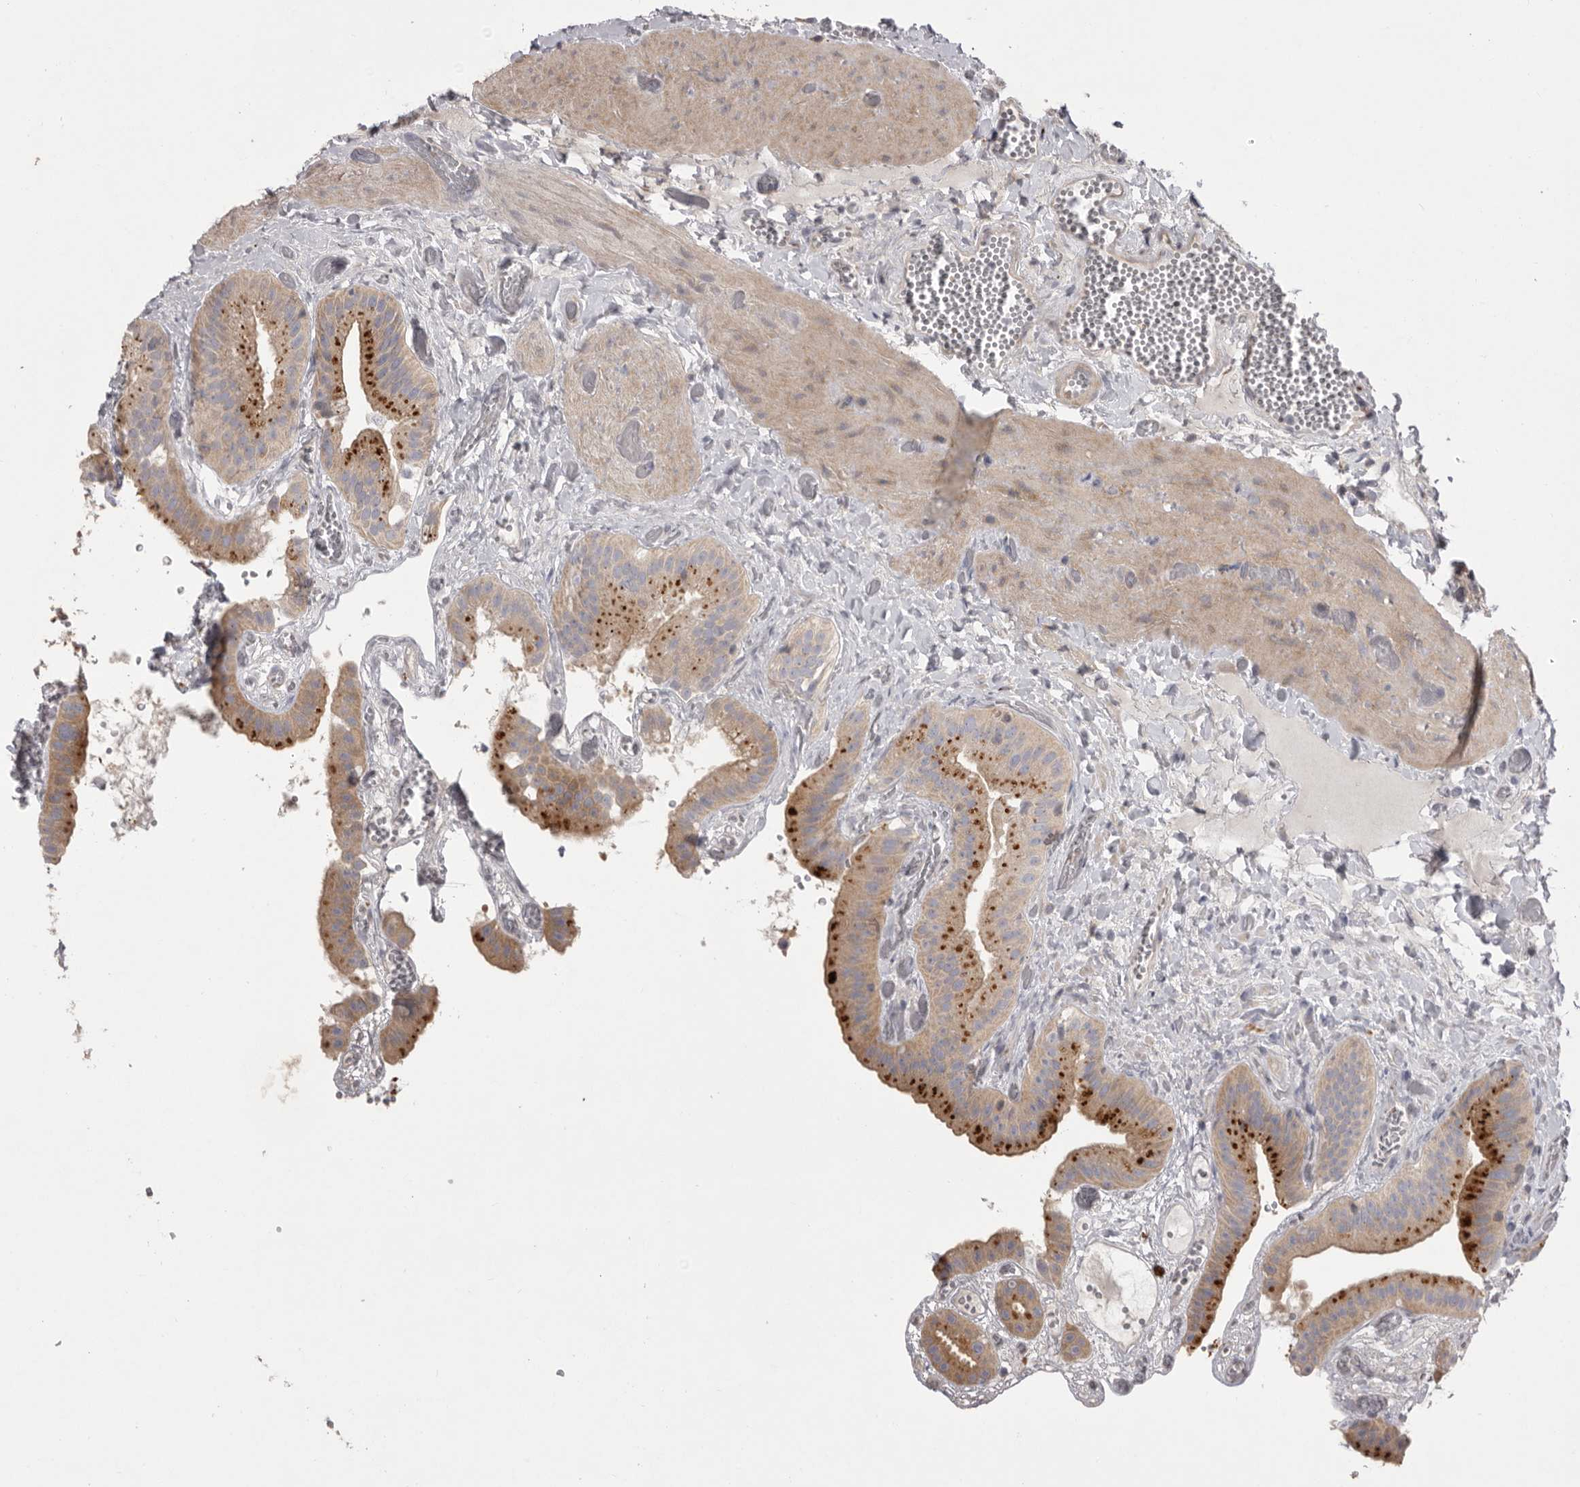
{"staining": {"intensity": "strong", "quantity": ">75%", "location": "cytoplasmic/membranous"}, "tissue": "gallbladder", "cell_type": "Glandular cells", "image_type": "normal", "snomed": [{"axis": "morphology", "description": "Normal tissue, NOS"}, {"axis": "topography", "description": "Gallbladder"}], "caption": "A high-resolution photomicrograph shows IHC staining of benign gallbladder, which demonstrates strong cytoplasmic/membranous expression in about >75% of glandular cells.", "gene": "WDR47", "patient": {"sex": "female", "age": 64}}